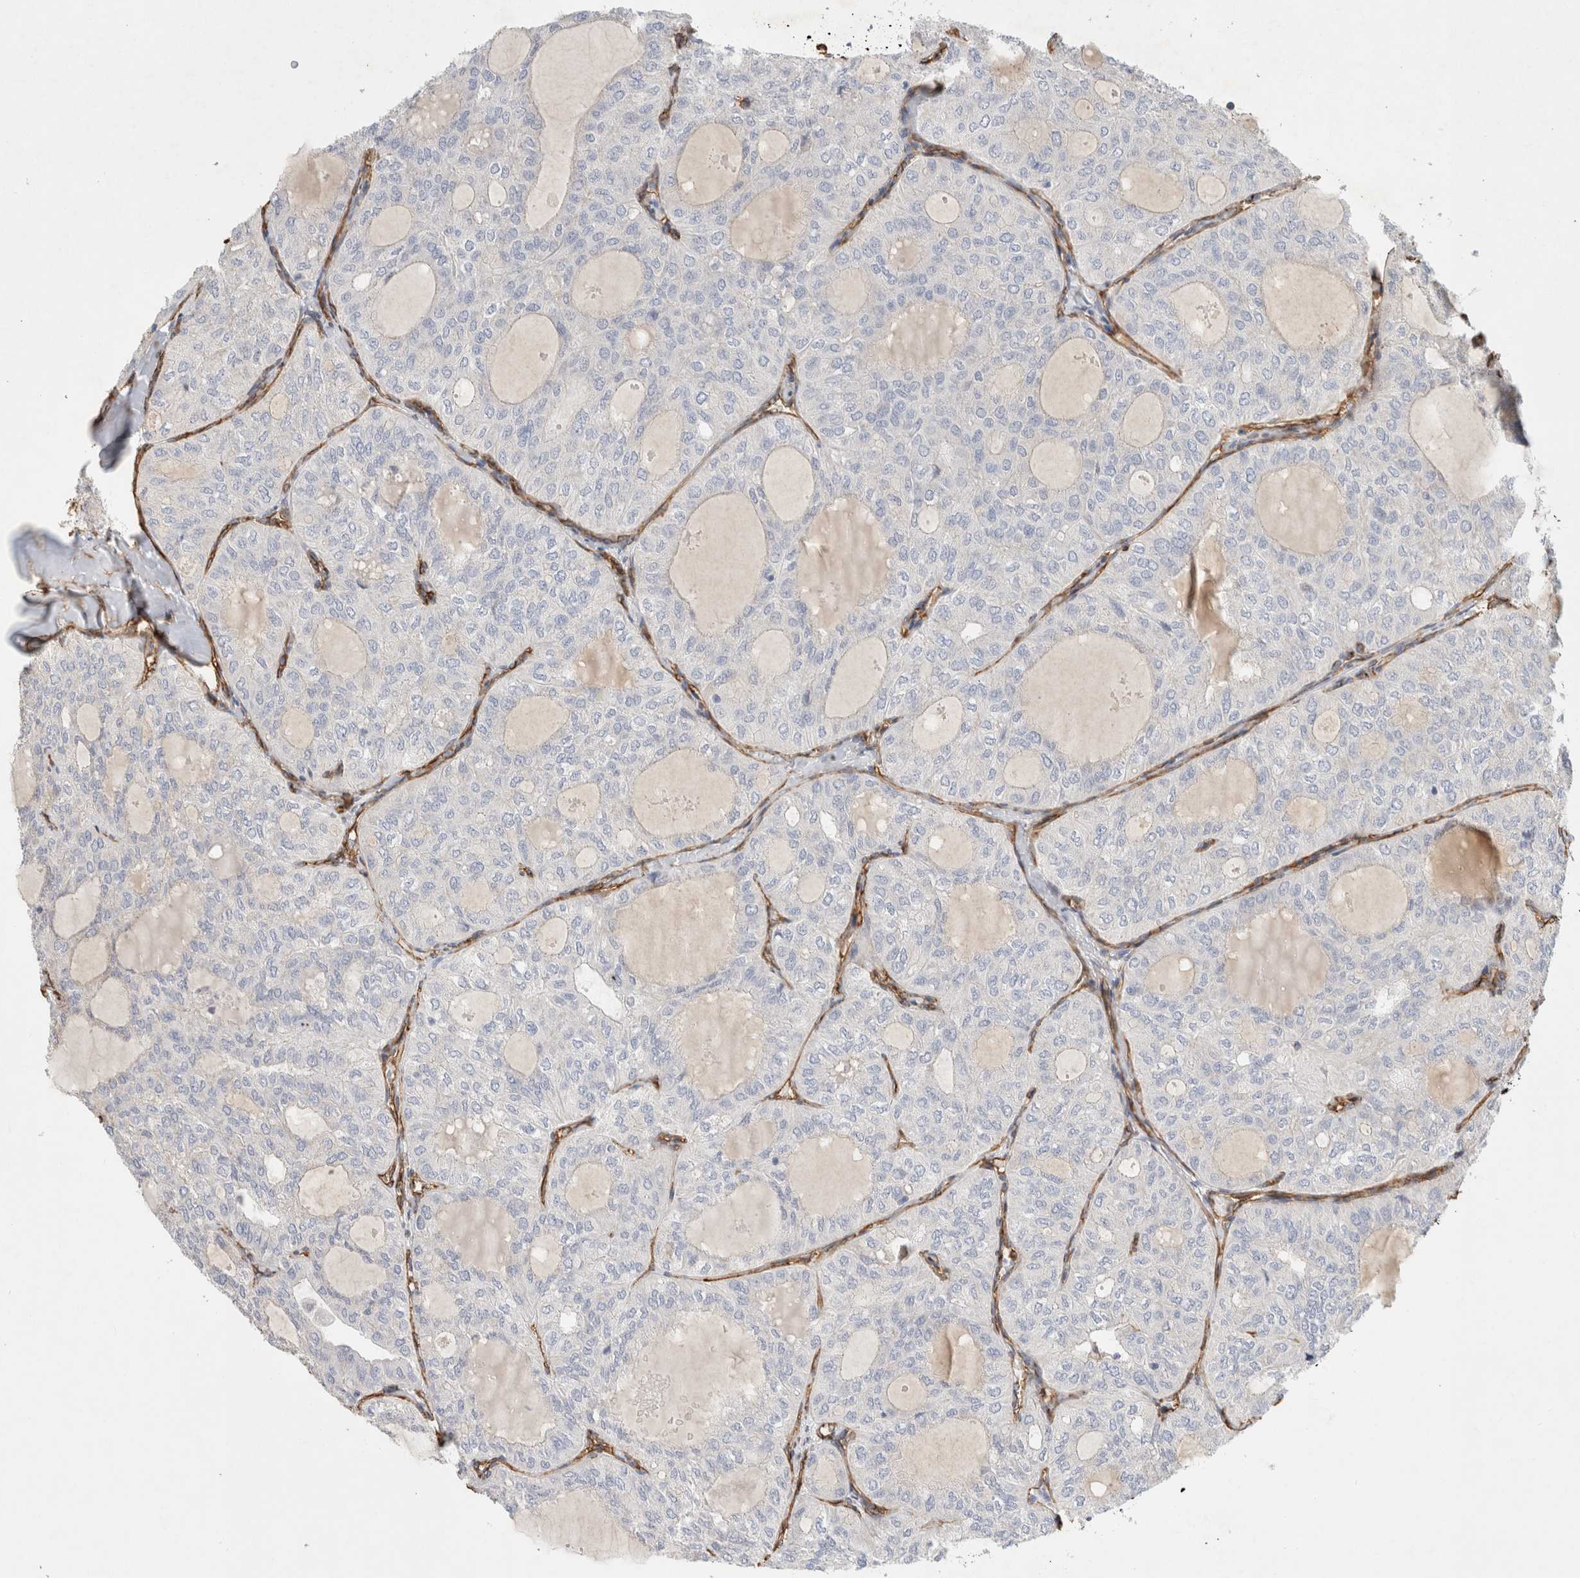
{"staining": {"intensity": "negative", "quantity": "none", "location": "none"}, "tissue": "thyroid cancer", "cell_type": "Tumor cells", "image_type": "cancer", "snomed": [{"axis": "morphology", "description": "Follicular adenoma carcinoma, NOS"}, {"axis": "topography", "description": "Thyroid gland"}], "caption": "The micrograph exhibits no staining of tumor cells in thyroid follicular adenoma carcinoma.", "gene": "JMJD4", "patient": {"sex": "male", "age": 75}}